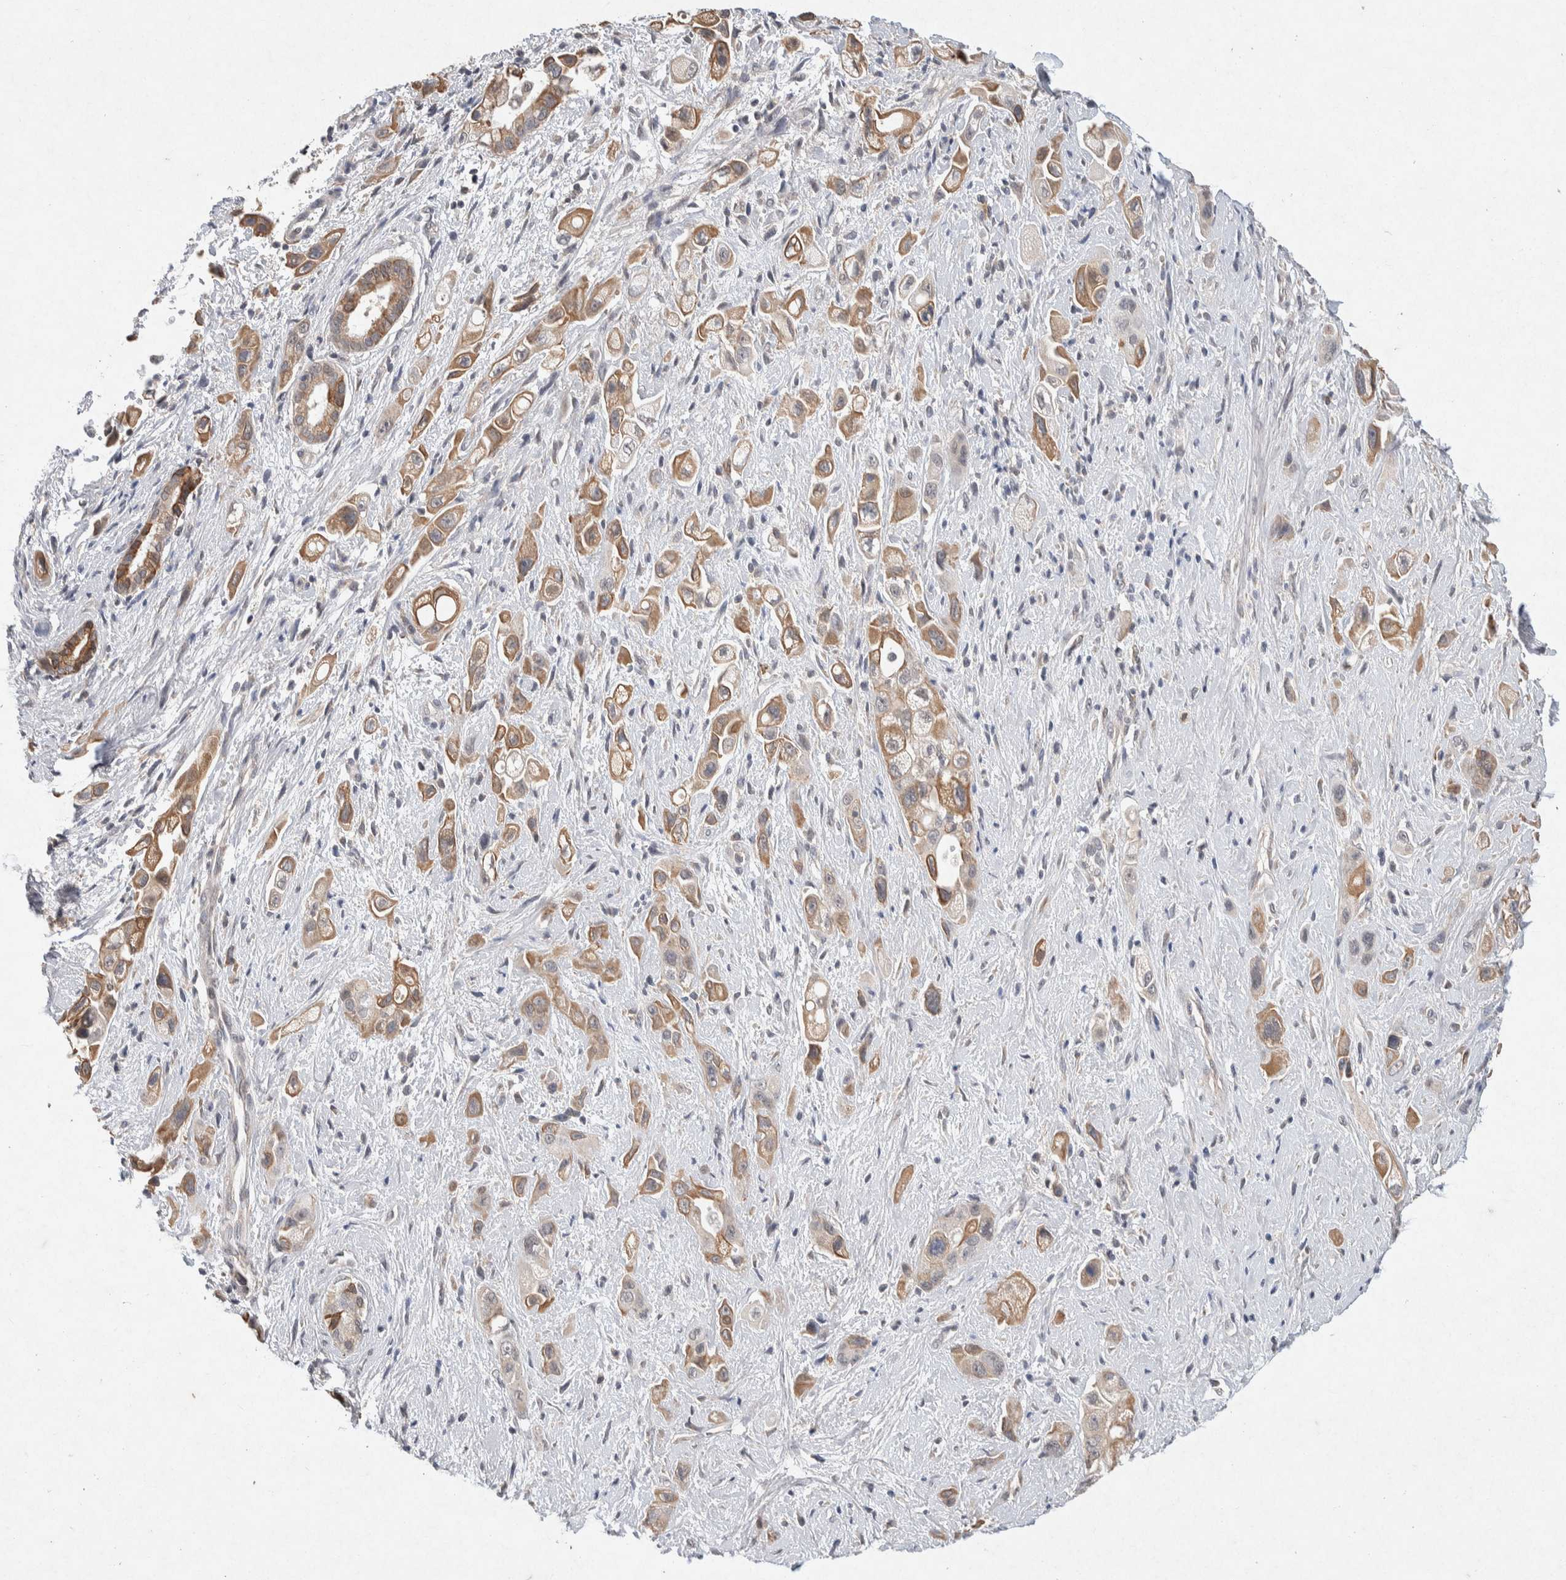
{"staining": {"intensity": "moderate", "quantity": ">75%", "location": "cytoplasmic/membranous"}, "tissue": "pancreatic cancer", "cell_type": "Tumor cells", "image_type": "cancer", "snomed": [{"axis": "morphology", "description": "Adenocarcinoma, NOS"}, {"axis": "topography", "description": "Pancreas"}], "caption": "Pancreatic cancer stained for a protein reveals moderate cytoplasmic/membranous positivity in tumor cells. The protein of interest is stained brown, and the nuclei are stained in blue (DAB IHC with brightfield microscopy, high magnification).", "gene": "CMTM4", "patient": {"sex": "female", "age": 66}}